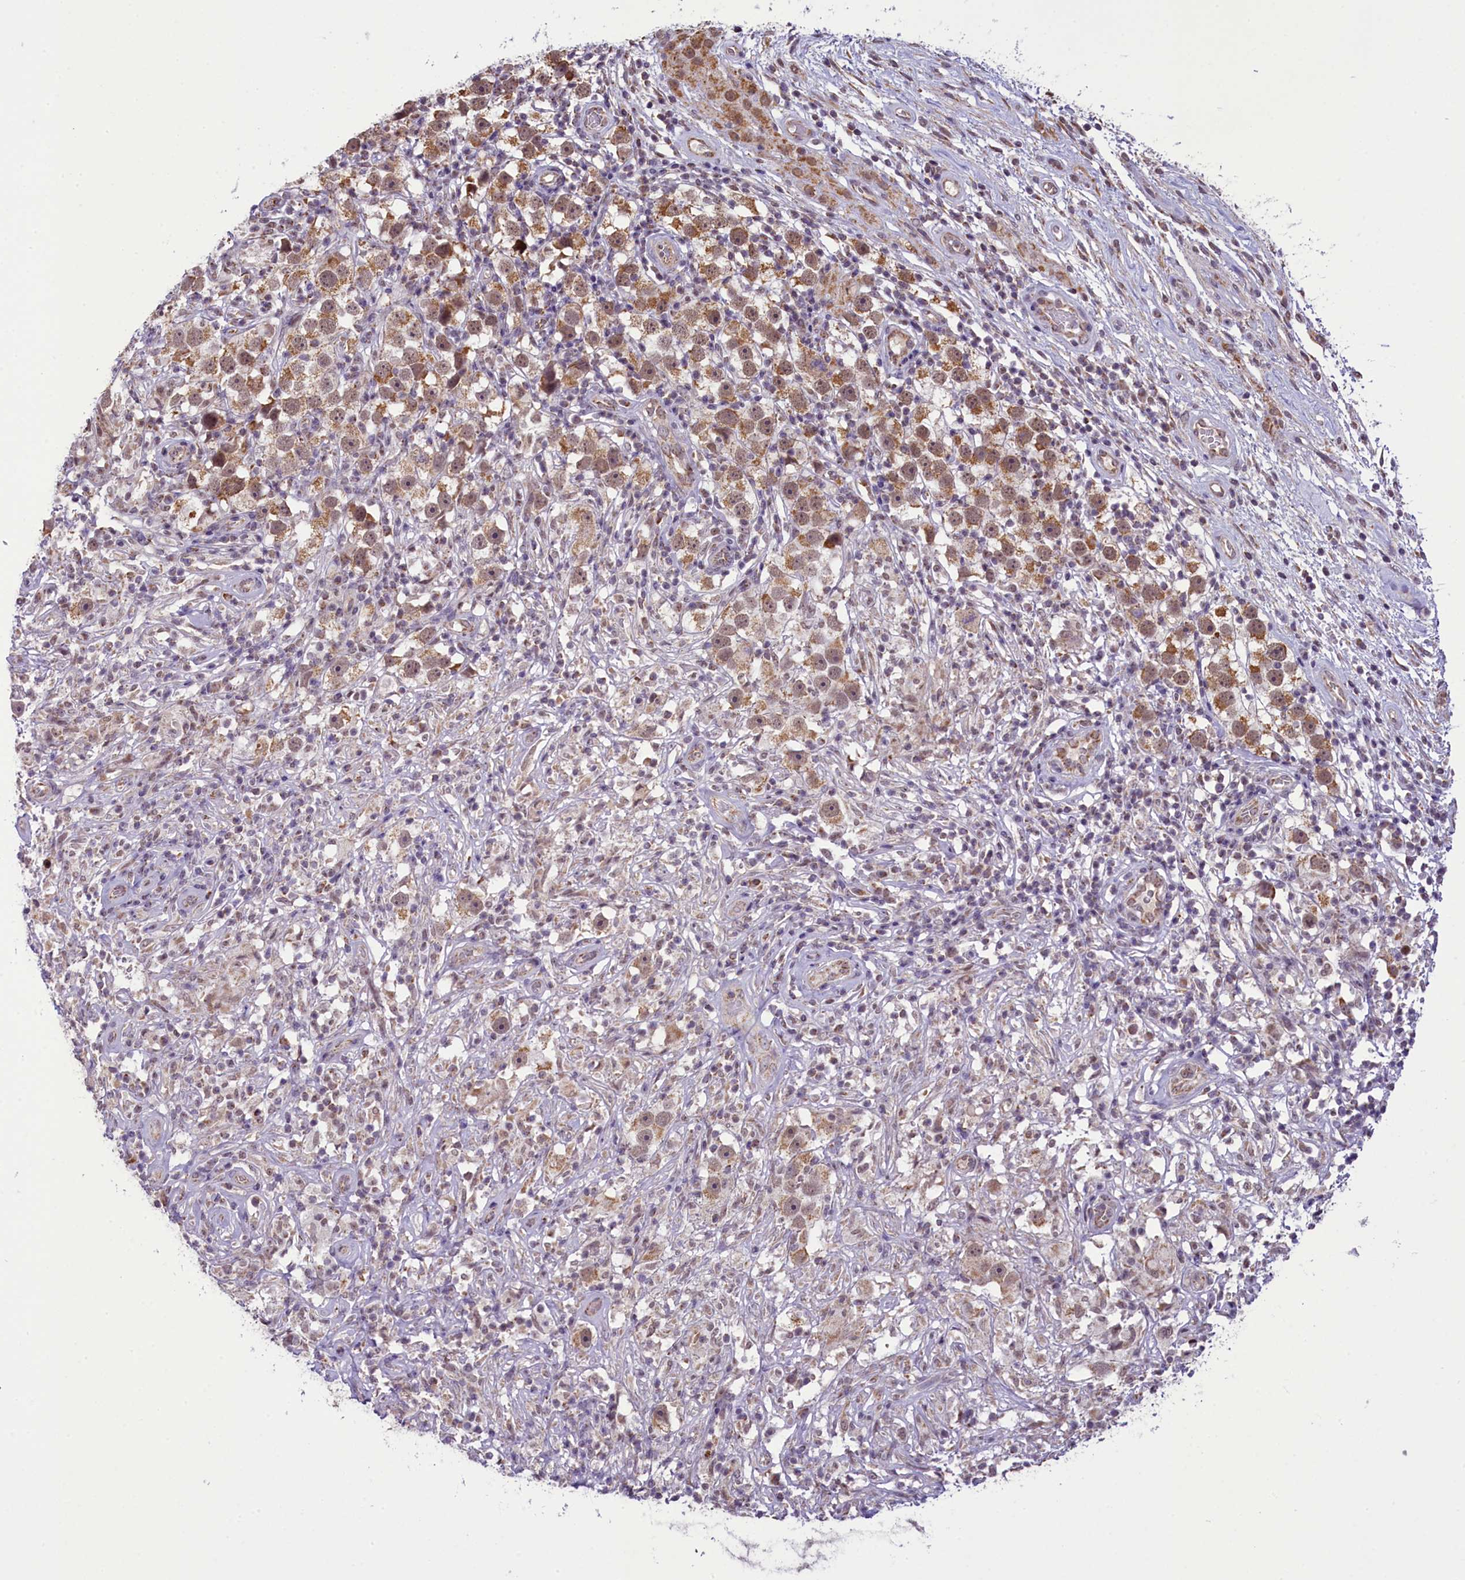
{"staining": {"intensity": "moderate", "quantity": "25%-75%", "location": "cytoplasmic/membranous"}, "tissue": "testis cancer", "cell_type": "Tumor cells", "image_type": "cancer", "snomed": [{"axis": "morphology", "description": "Seminoma, NOS"}, {"axis": "topography", "description": "Testis"}], "caption": "A brown stain shows moderate cytoplasmic/membranous expression of a protein in human testis cancer (seminoma) tumor cells.", "gene": "PAF1", "patient": {"sex": "male", "age": 49}}